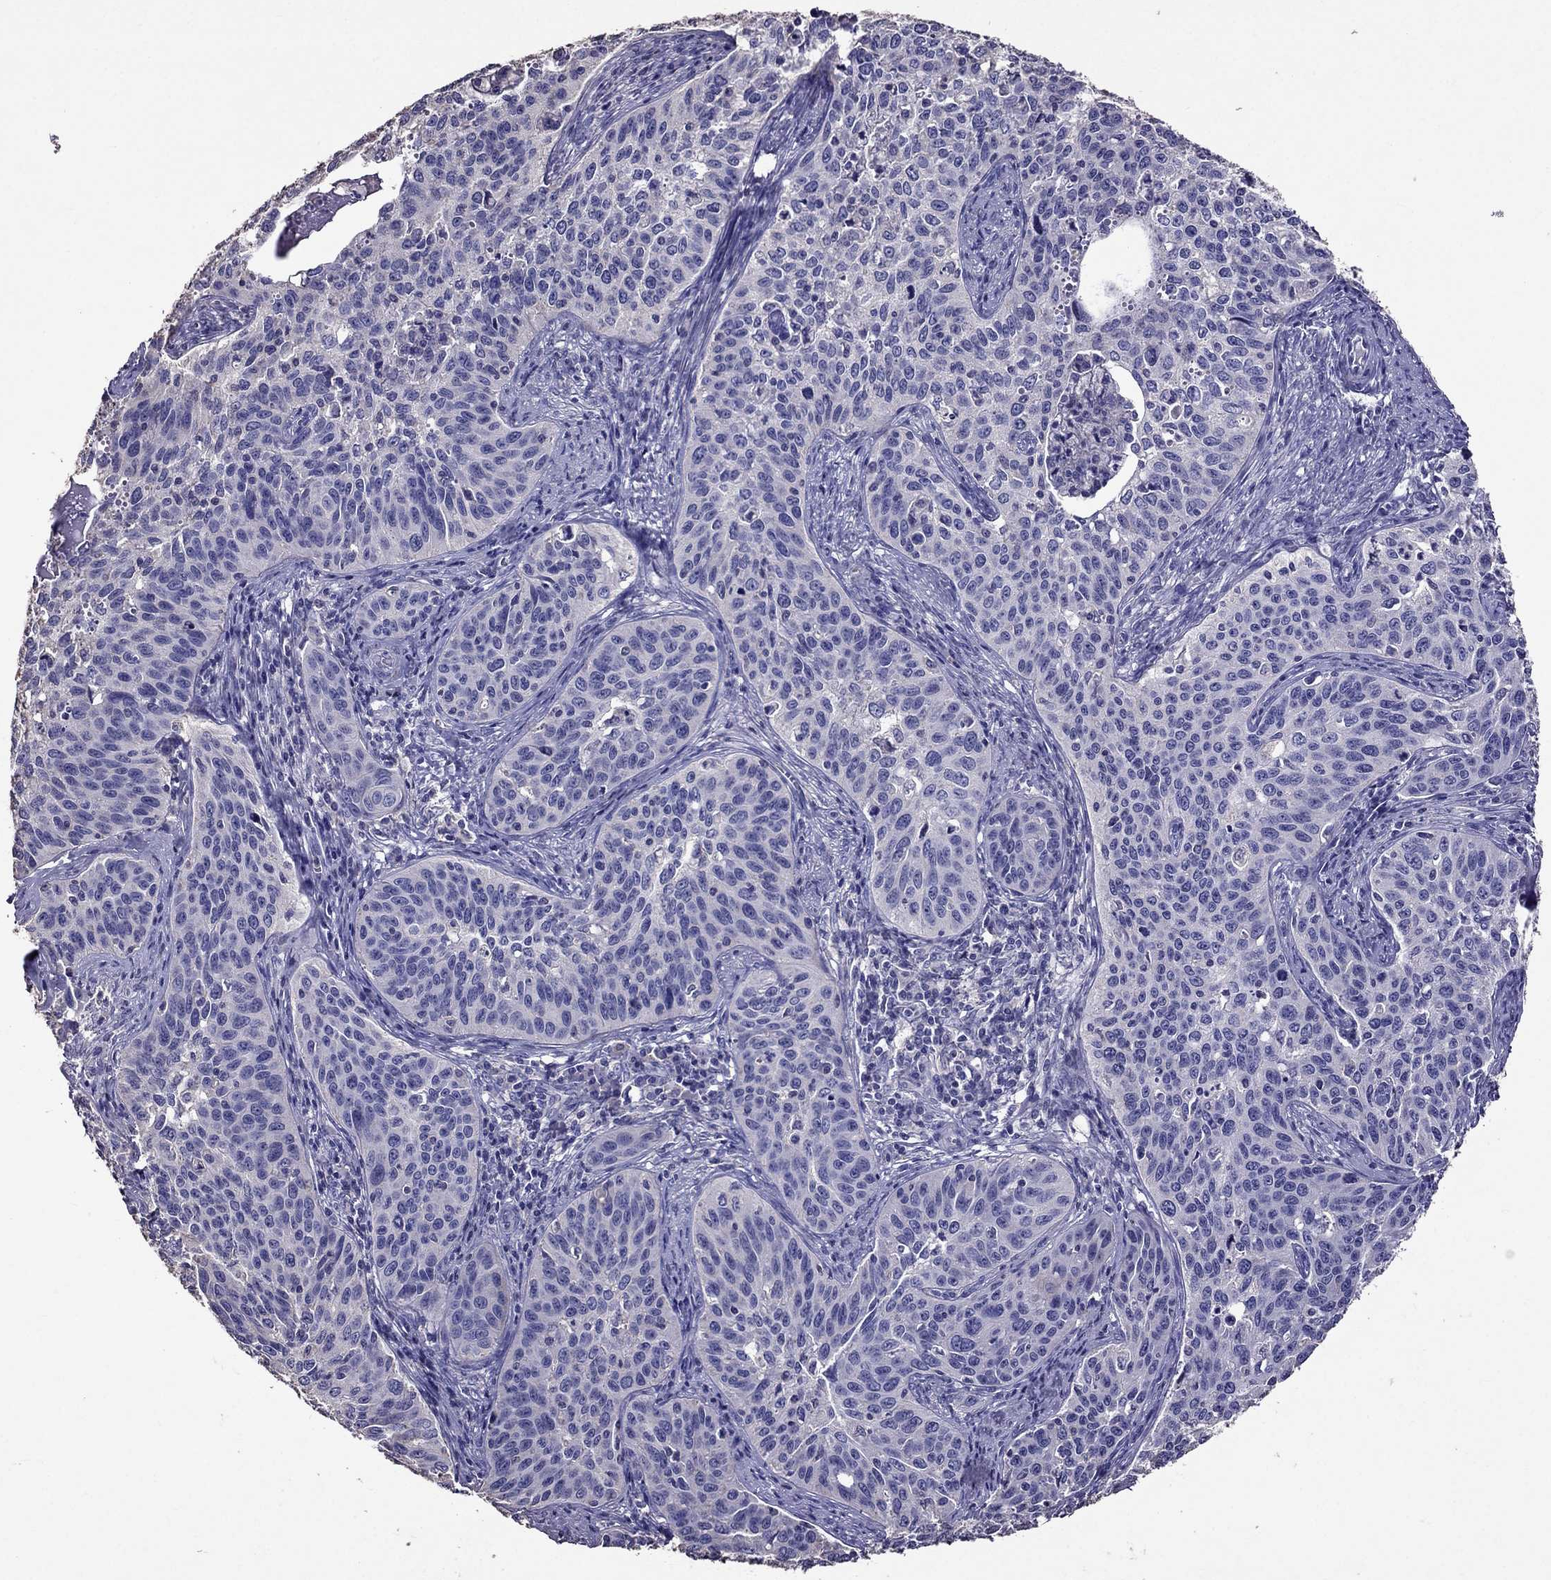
{"staining": {"intensity": "negative", "quantity": "none", "location": "none"}, "tissue": "cervical cancer", "cell_type": "Tumor cells", "image_type": "cancer", "snomed": [{"axis": "morphology", "description": "Squamous cell carcinoma, NOS"}, {"axis": "topography", "description": "Cervix"}], "caption": "High power microscopy micrograph of an immunohistochemistry image of cervical cancer, revealing no significant expression in tumor cells.", "gene": "NKX3-1", "patient": {"sex": "female", "age": 31}}